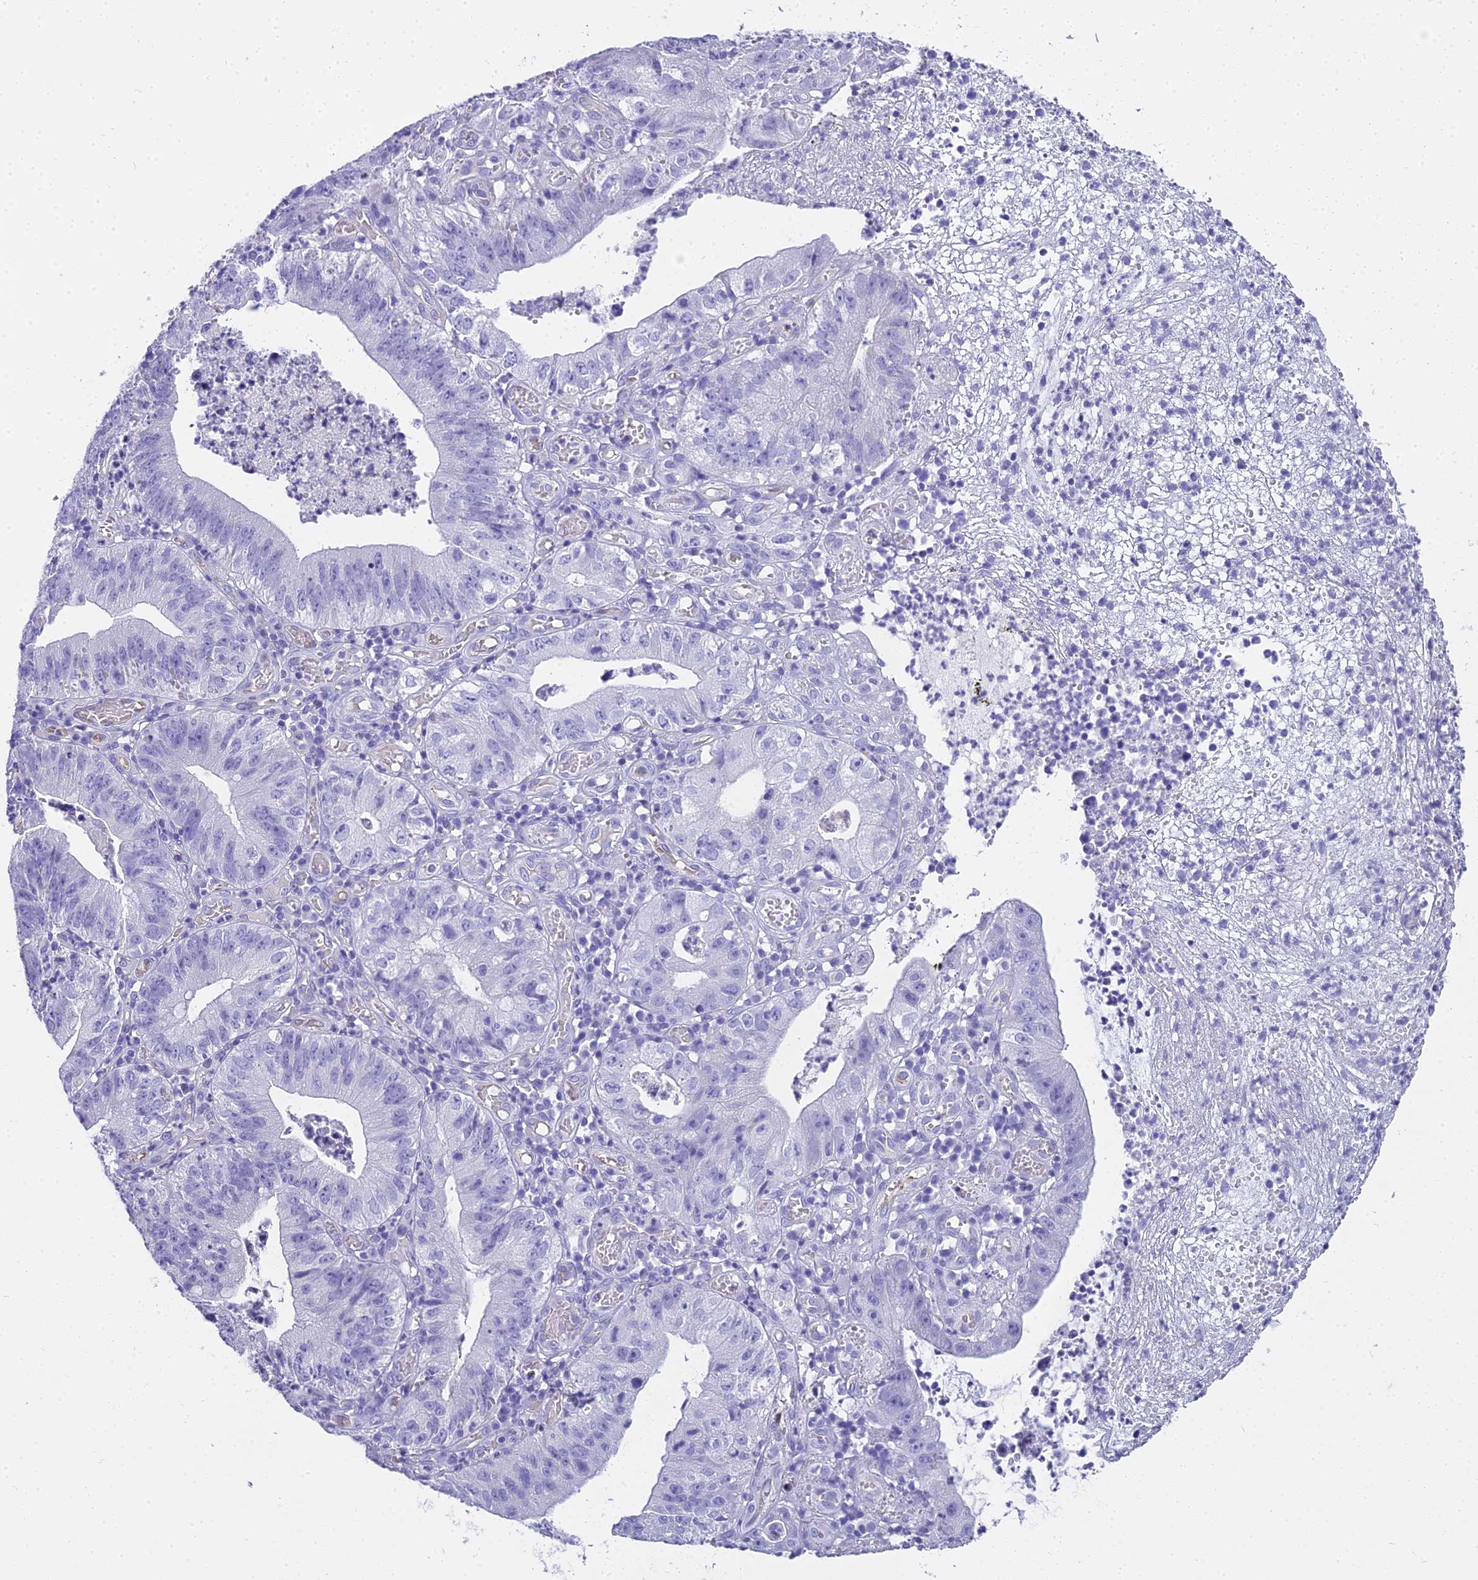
{"staining": {"intensity": "negative", "quantity": "none", "location": "none"}, "tissue": "stomach cancer", "cell_type": "Tumor cells", "image_type": "cancer", "snomed": [{"axis": "morphology", "description": "Adenocarcinoma, NOS"}, {"axis": "topography", "description": "Stomach"}], "caption": "Histopathology image shows no protein expression in tumor cells of stomach cancer tissue.", "gene": "NINJ1", "patient": {"sex": "male", "age": 59}}